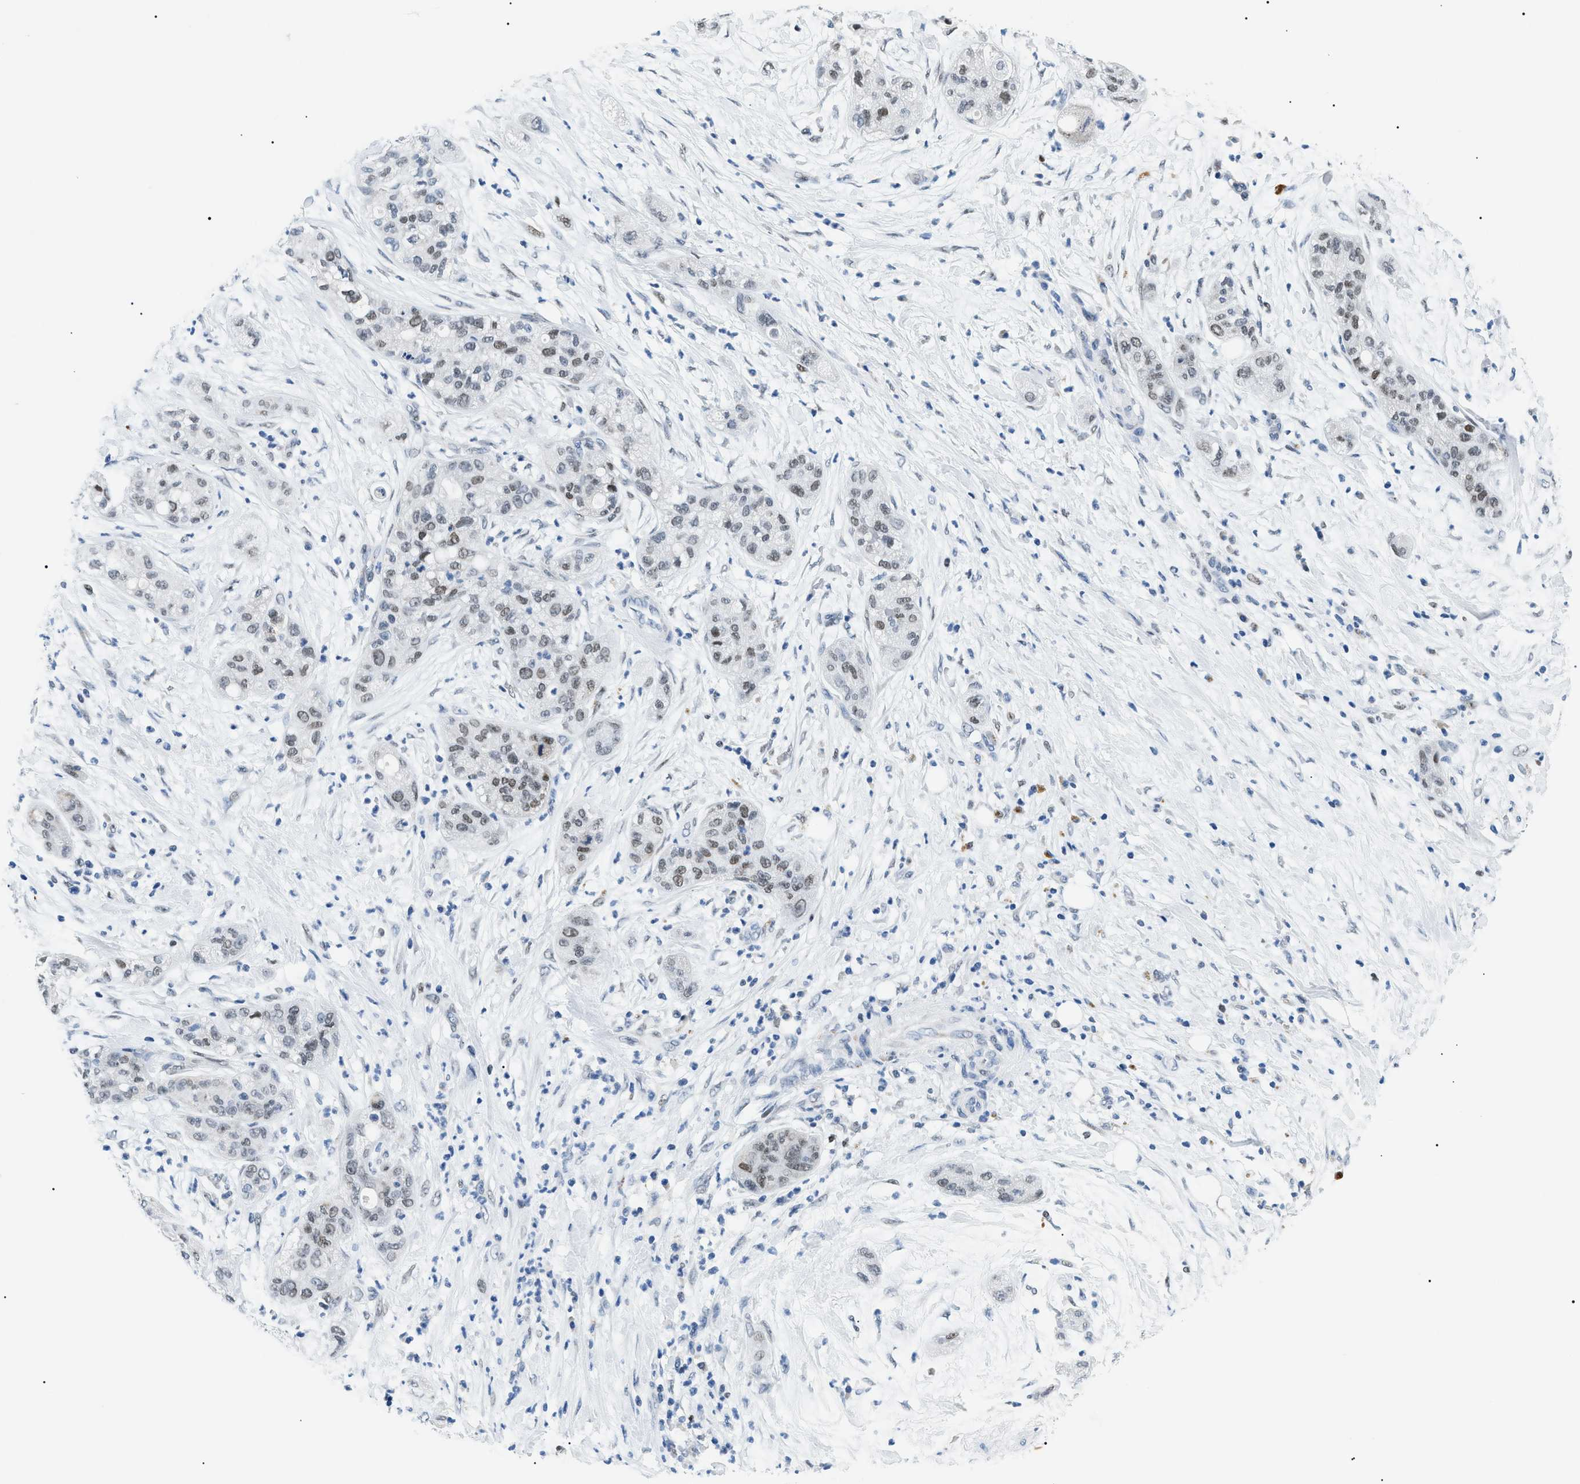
{"staining": {"intensity": "weak", "quantity": ">75%", "location": "nuclear"}, "tissue": "pancreatic cancer", "cell_type": "Tumor cells", "image_type": "cancer", "snomed": [{"axis": "morphology", "description": "Adenocarcinoma, NOS"}, {"axis": "topography", "description": "Pancreas"}], "caption": "Brown immunohistochemical staining in adenocarcinoma (pancreatic) reveals weak nuclear positivity in about >75% of tumor cells.", "gene": "SMARCC1", "patient": {"sex": "female", "age": 78}}